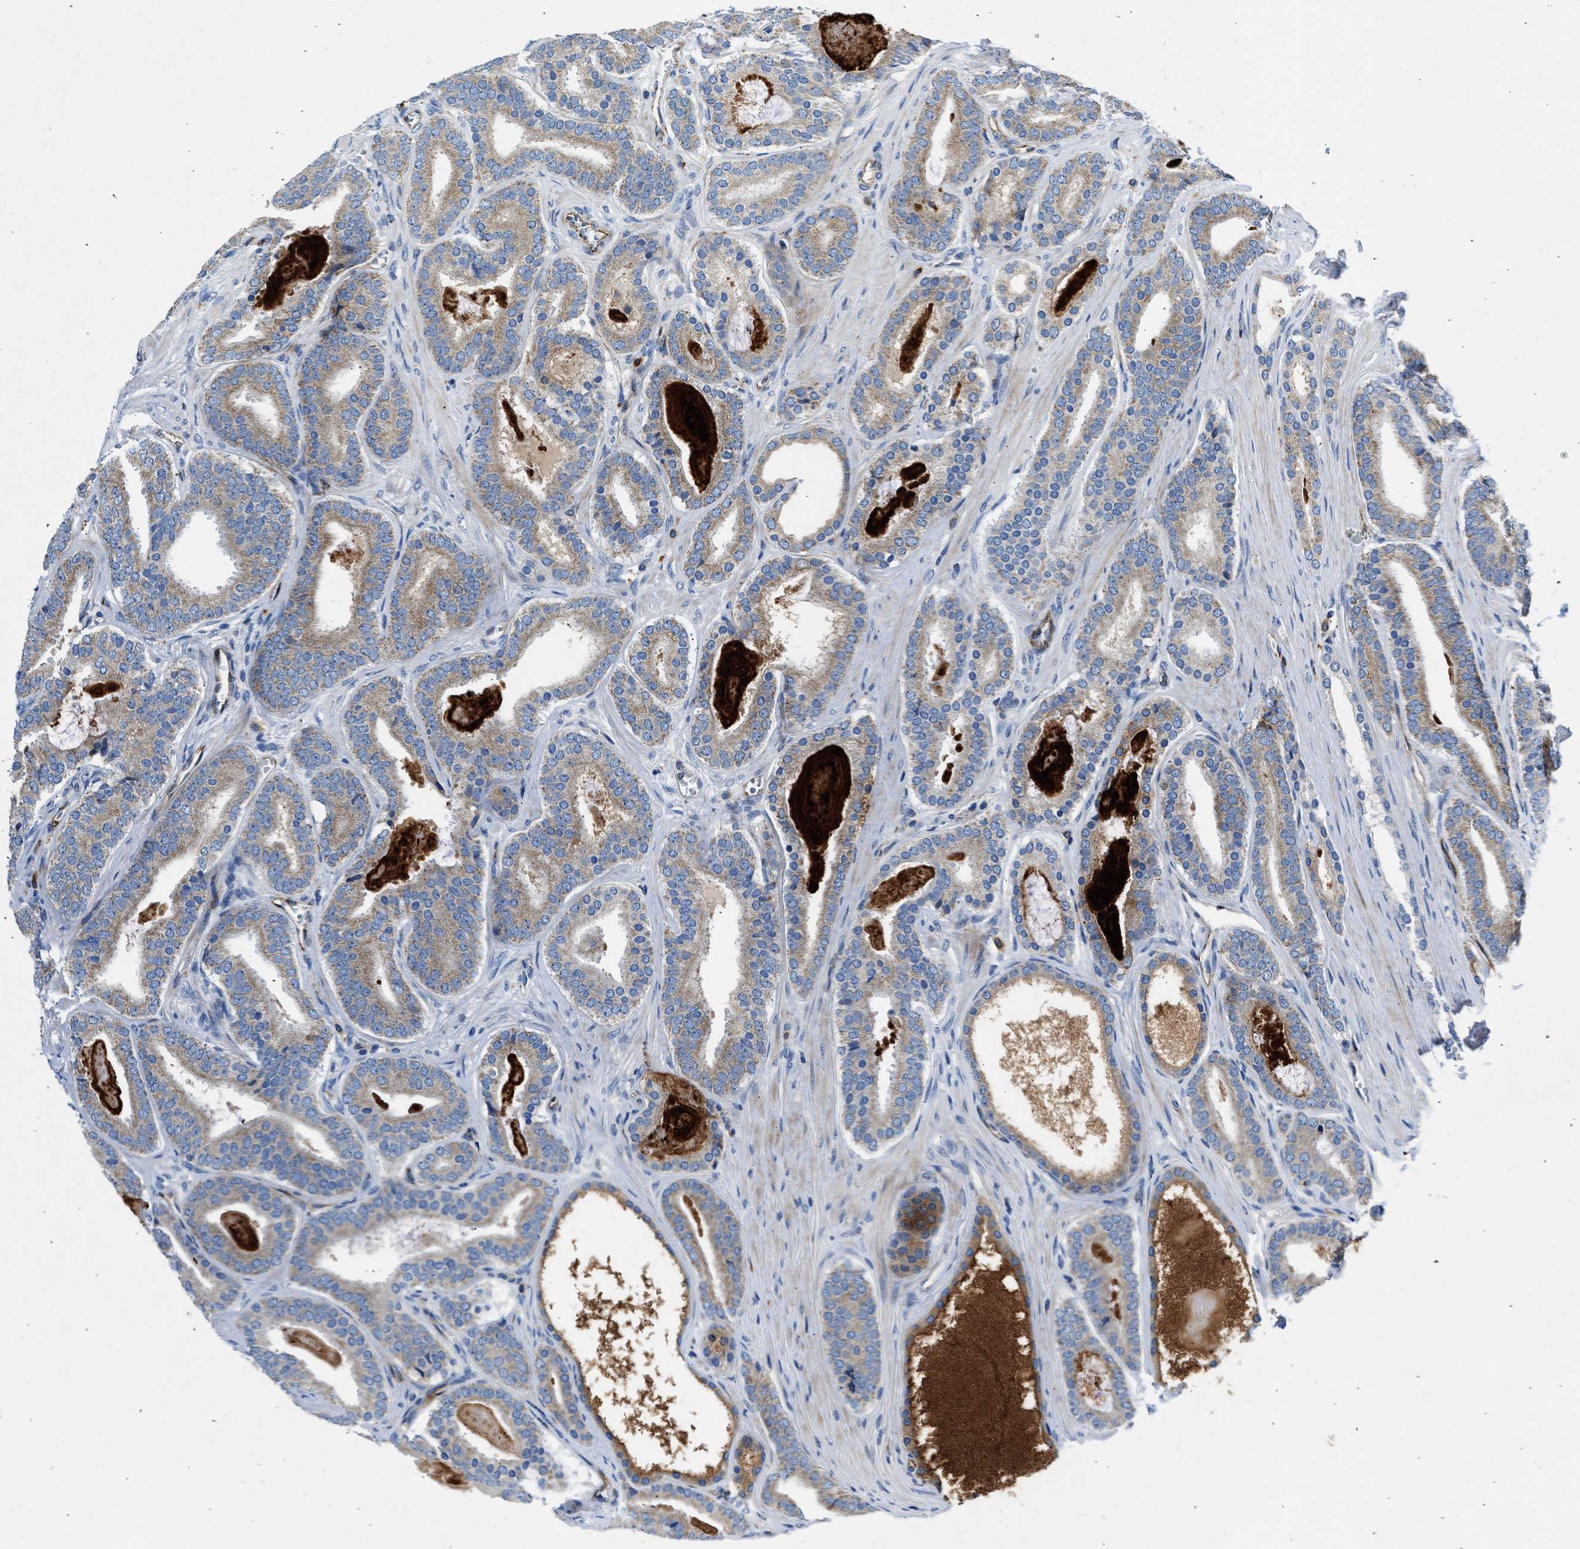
{"staining": {"intensity": "moderate", "quantity": "25%-75%", "location": "cytoplasmic/membranous"}, "tissue": "prostate cancer", "cell_type": "Tumor cells", "image_type": "cancer", "snomed": [{"axis": "morphology", "description": "Adenocarcinoma, High grade"}, {"axis": "topography", "description": "Prostate"}], "caption": "Protein staining reveals moderate cytoplasmic/membranous staining in about 25%-75% of tumor cells in prostate cancer (high-grade adenocarcinoma). (brown staining indicates protein expression, while blue staining denotes nuclei).", "gene": "ULK4", "patient": {"sex": "male", "age": 60}}